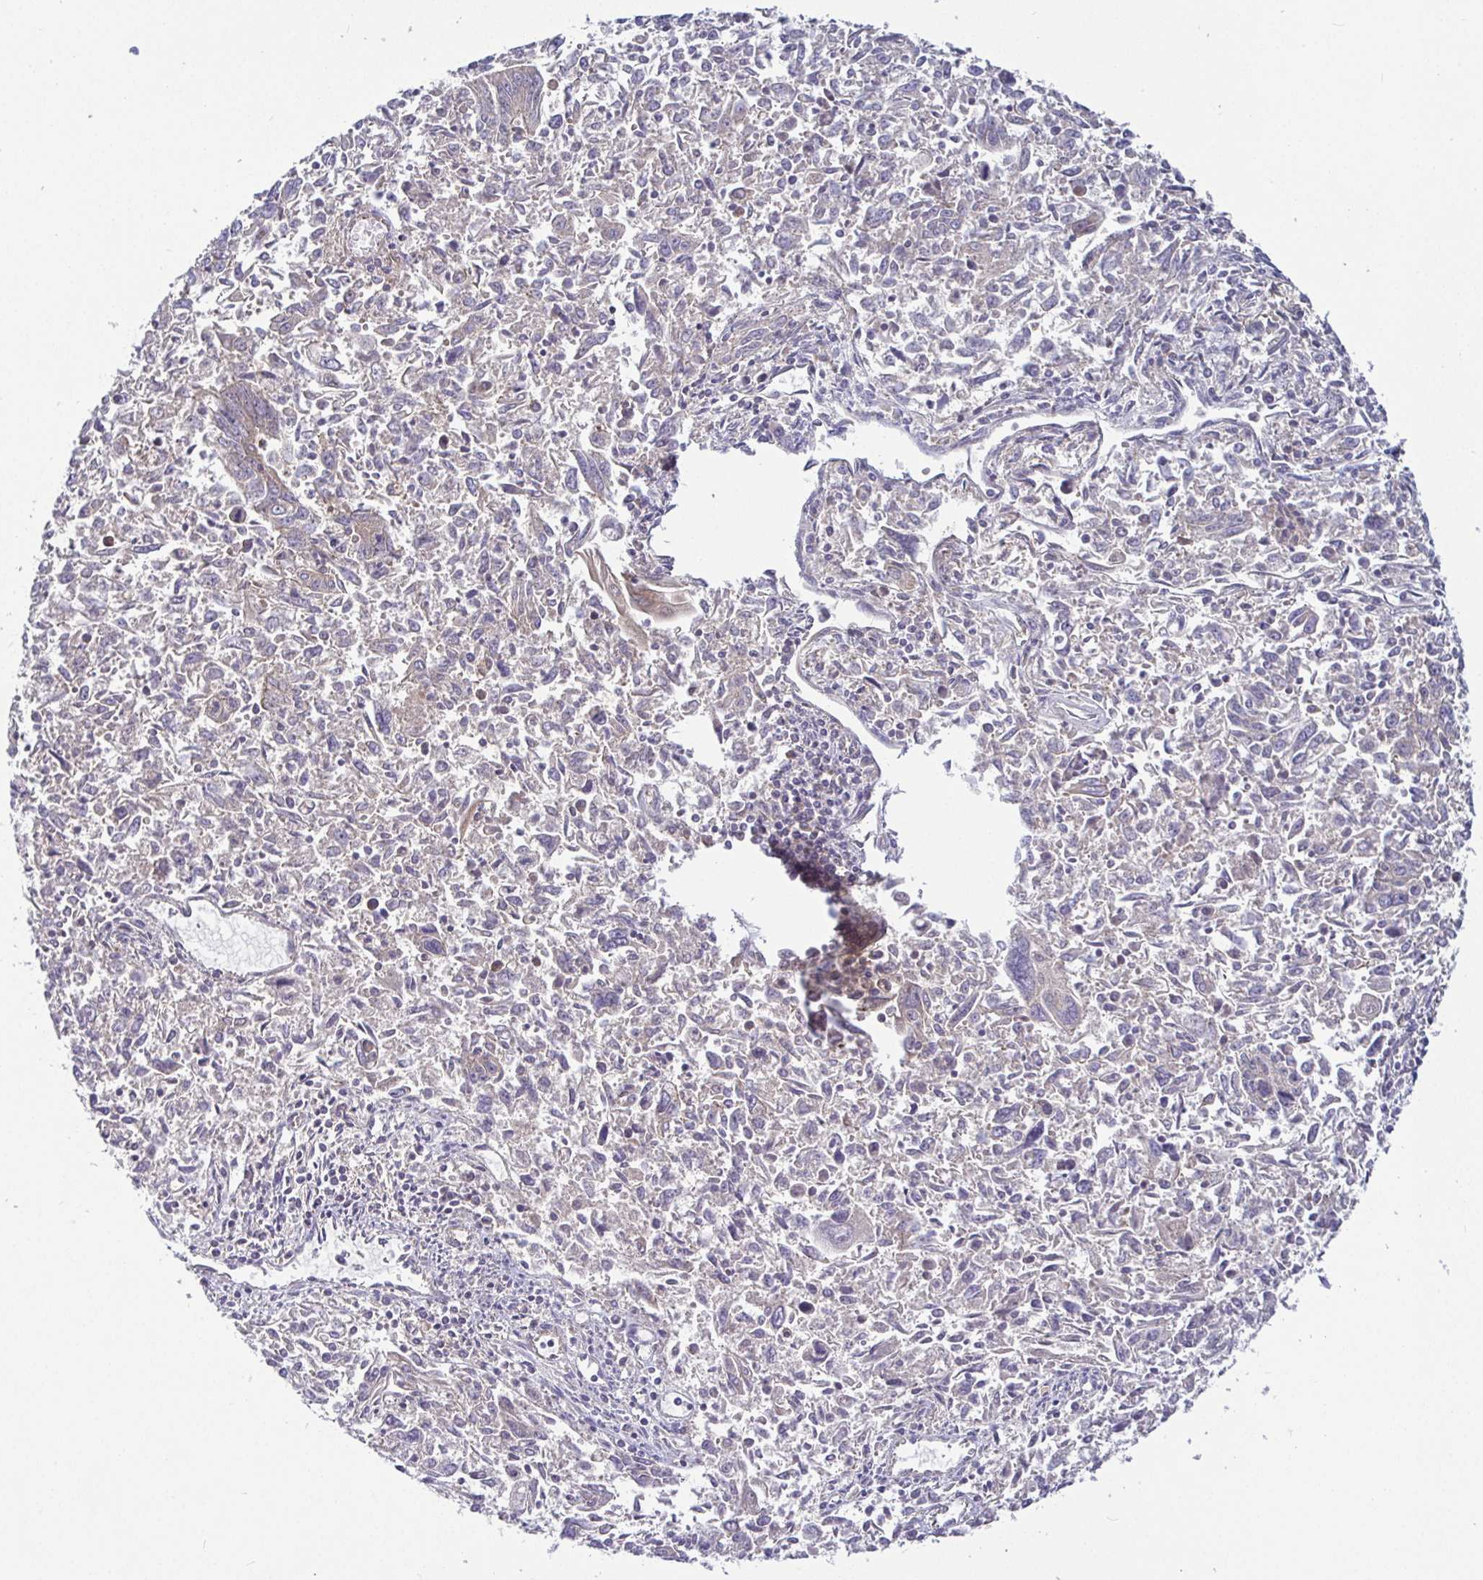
{"staining": {"intensity": "negative", "quantity": "none", "location": "none"}, "tissue": "endometrial cancer", "cell_type": "Tumor cells", "image_type": "cancer", "snomed": [{"axis": "morphology", "description": "Adenocarcinoma, NOS"}, {"axis": "topography", "description": "Endometrium"}], "caption": "Immunohistochemistry of adenocarcinoma (endometrial) demonstrates no staining in tumor cells.", "gene": "SNX8", "patient": {"sex": "female", "age": 42}}